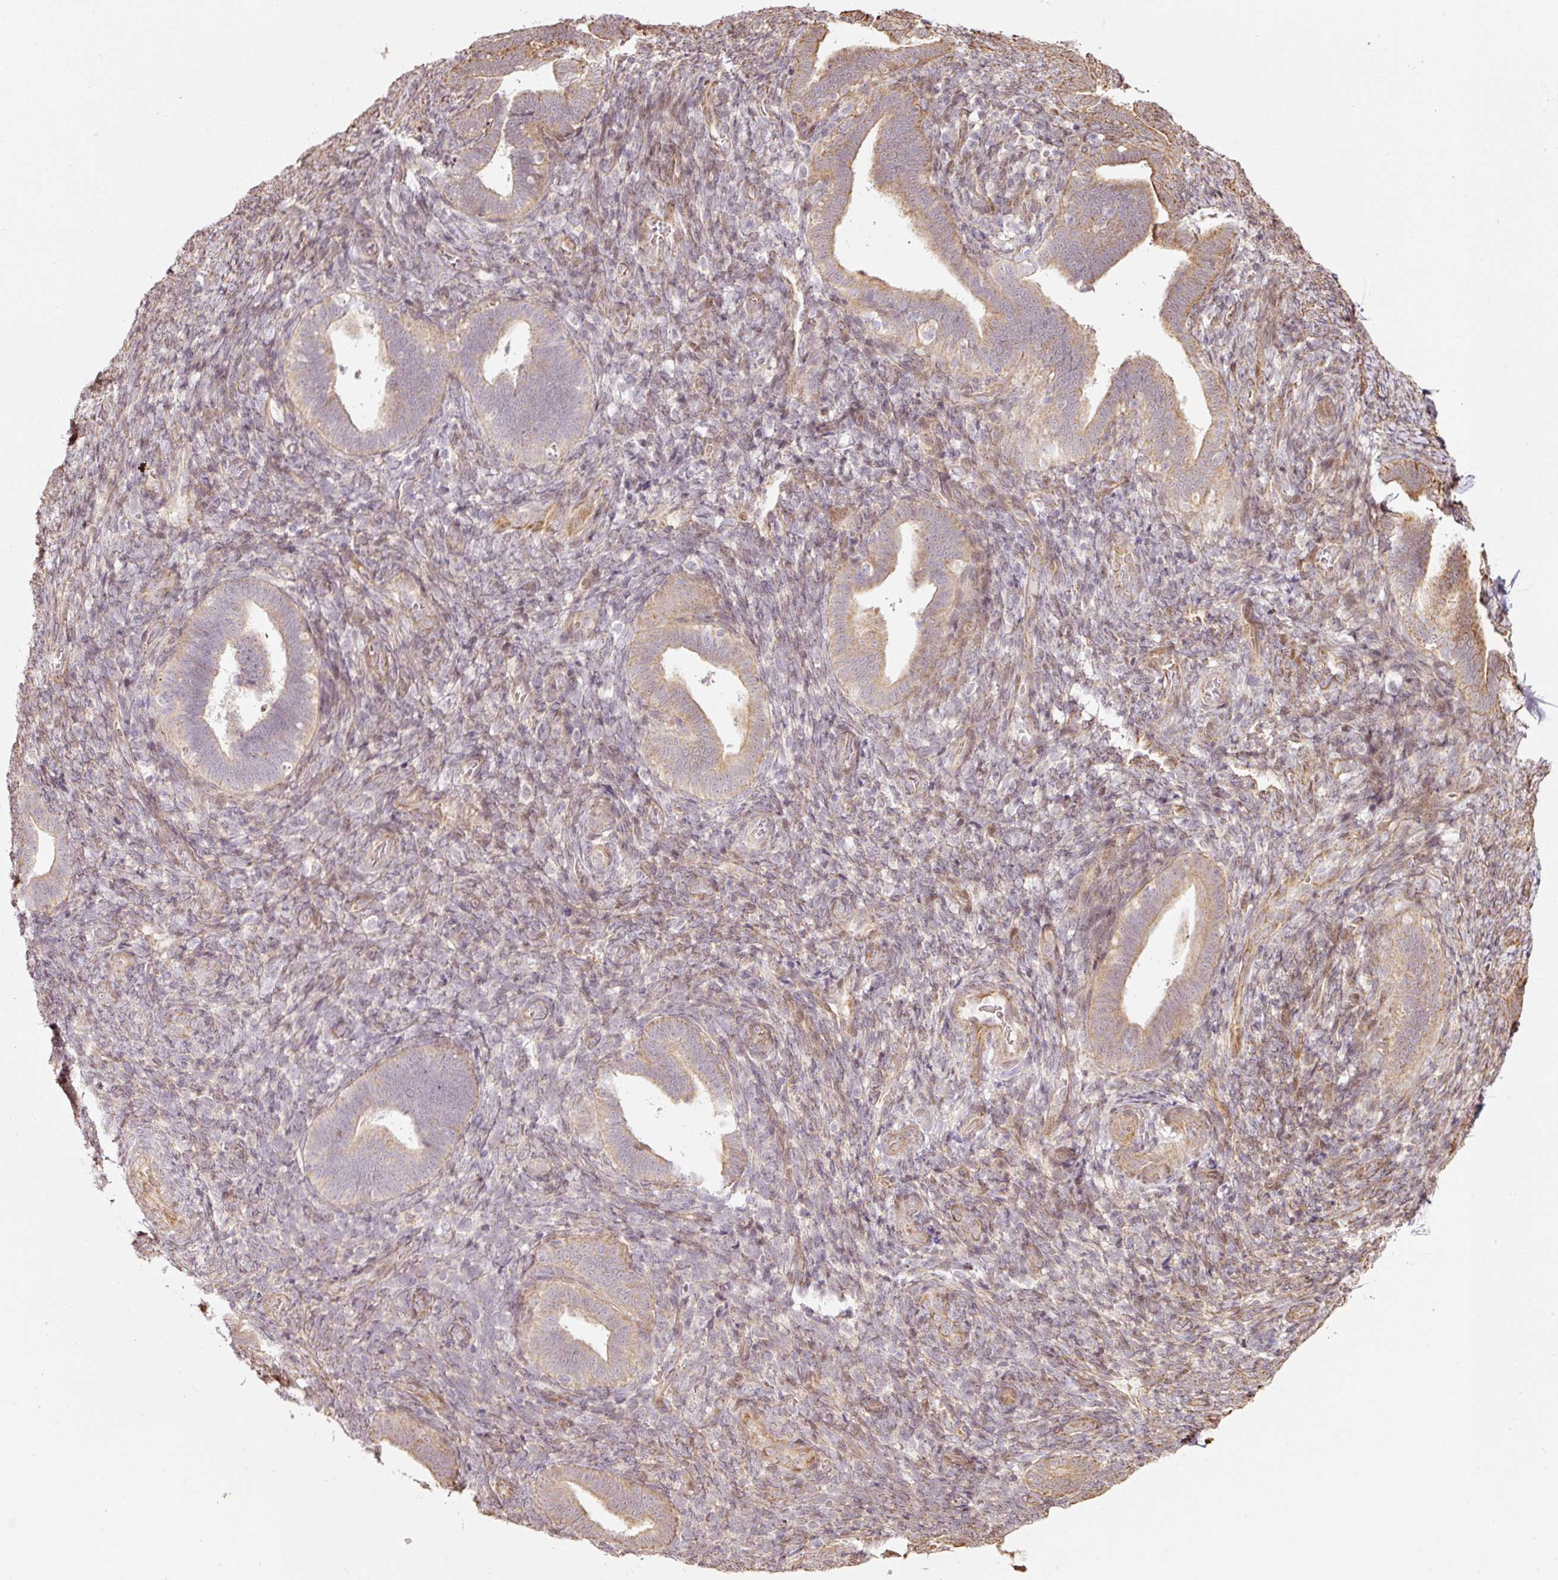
{"staining": {"intensity": "weak", "quantity": "<25%", "location": "cytoplasmic/membranous"}, "tissue": "endometrium", "cell_type": "Cells in endometrial stroma", "image_type": "normal", "snomed": [{"axis": "morphology", "description": "Normal tissue, NOS"}, {"axis": "topography", "description": "Endometrium"}], "caption": "High power microscopy histopathology image of an IHC histopathology image of benign endometrium, revealing no significant positivity in cells in endometrial stroma. The staining is performed using DAB (3,3'-diaminobenzidine) brown chromogen with nuclei counter-stained in using hematoxylin.", "gene": "ETF1", "patient": {"sex": "female", "age": 34}}